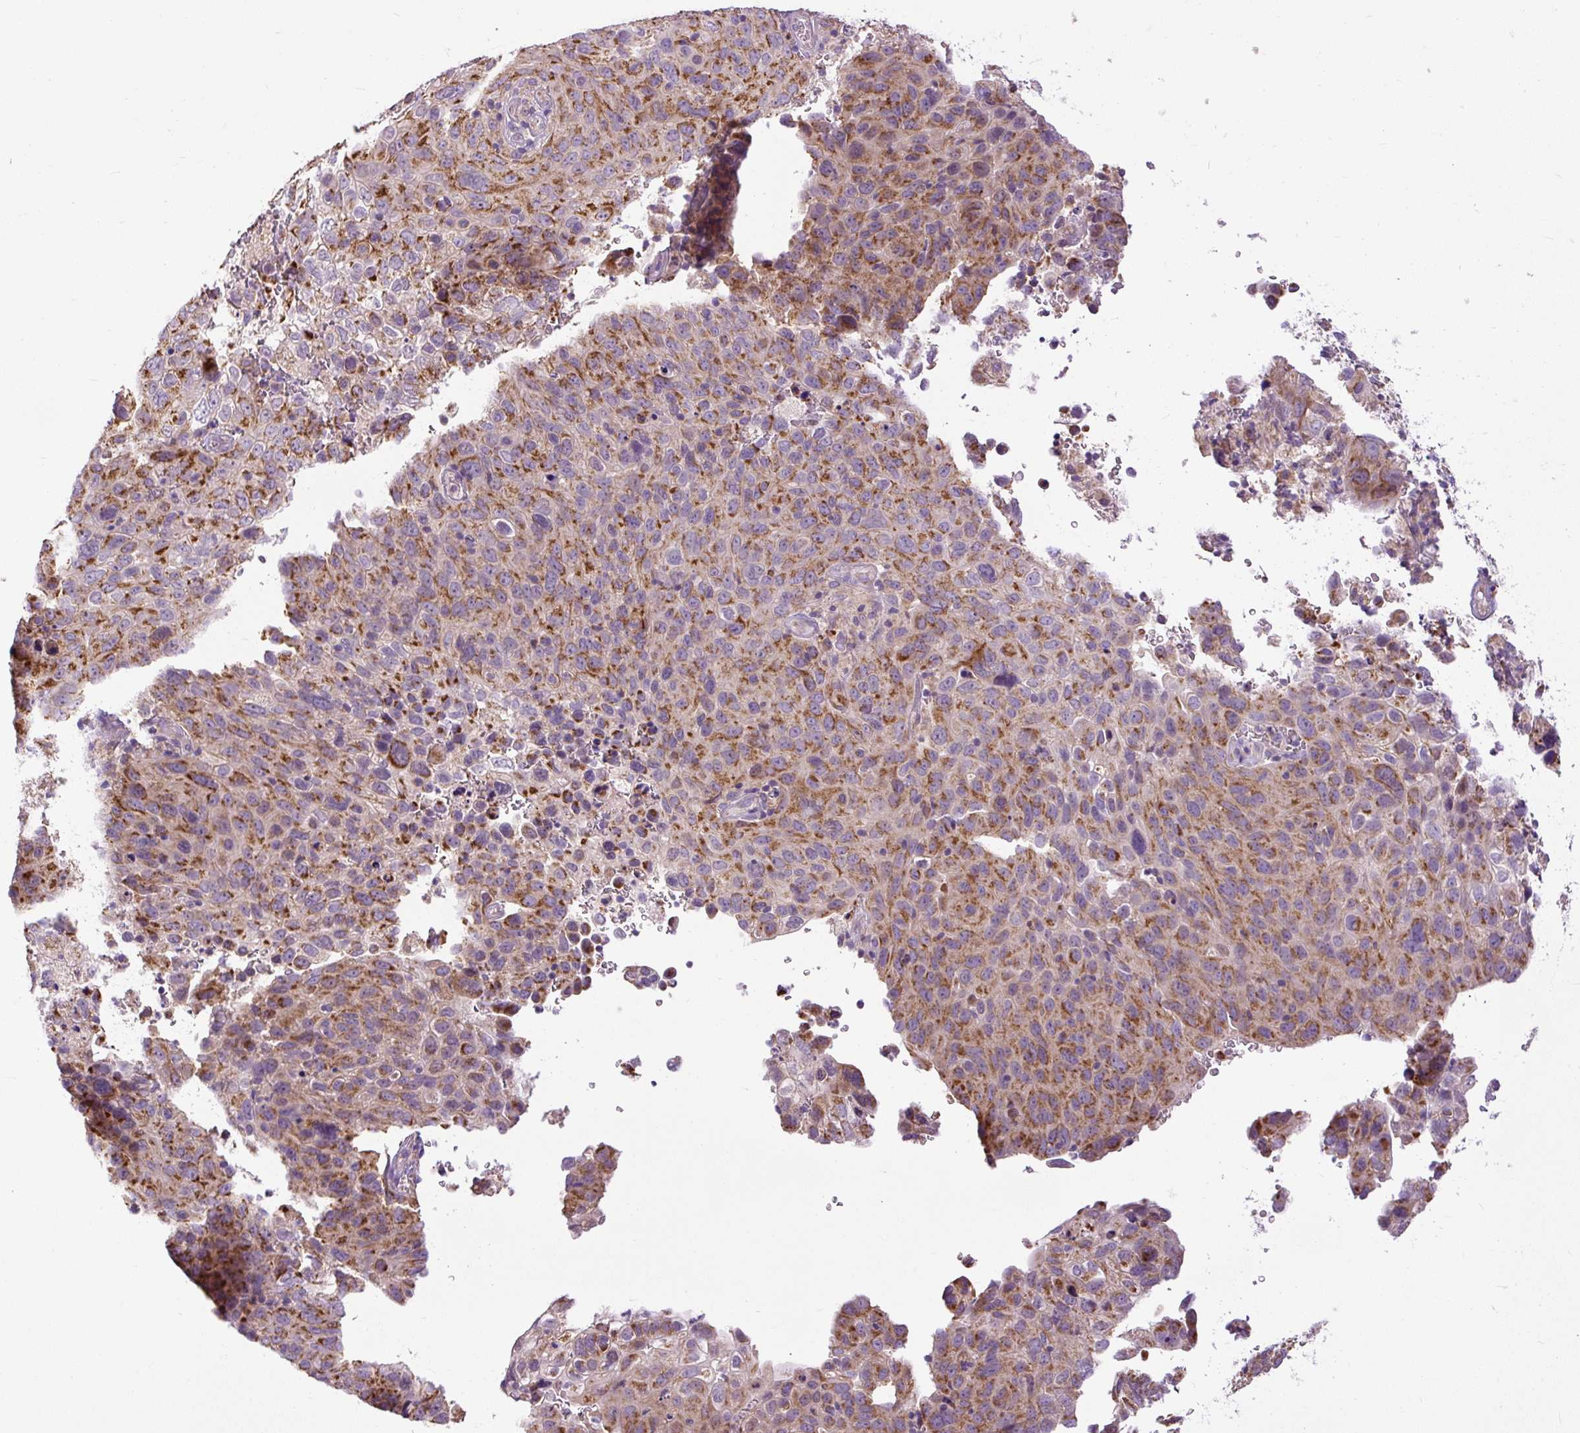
{"staining": {"intensity": "moderate", "quantity": ">75%", "location": "cytoplasmic/membranous"}, "tissue": "cervical cancer", "cell_type": "Tumor cells", "image_type": "cancer", "snomed": [{"axis": "morphology", "description": "Squamous cell carcinoma, NOS"}, {"axis": "topography", "description": "Cervix"}], "caption": "This micrograph shows immunohistochemistry (IHC) staining of human cervical cancer, with medium moderate cytoplasmic/membranous staining in about >75% of tumor cells.", "gene": "TM2D3", "patient": {"sex": "female", "age": 44}}